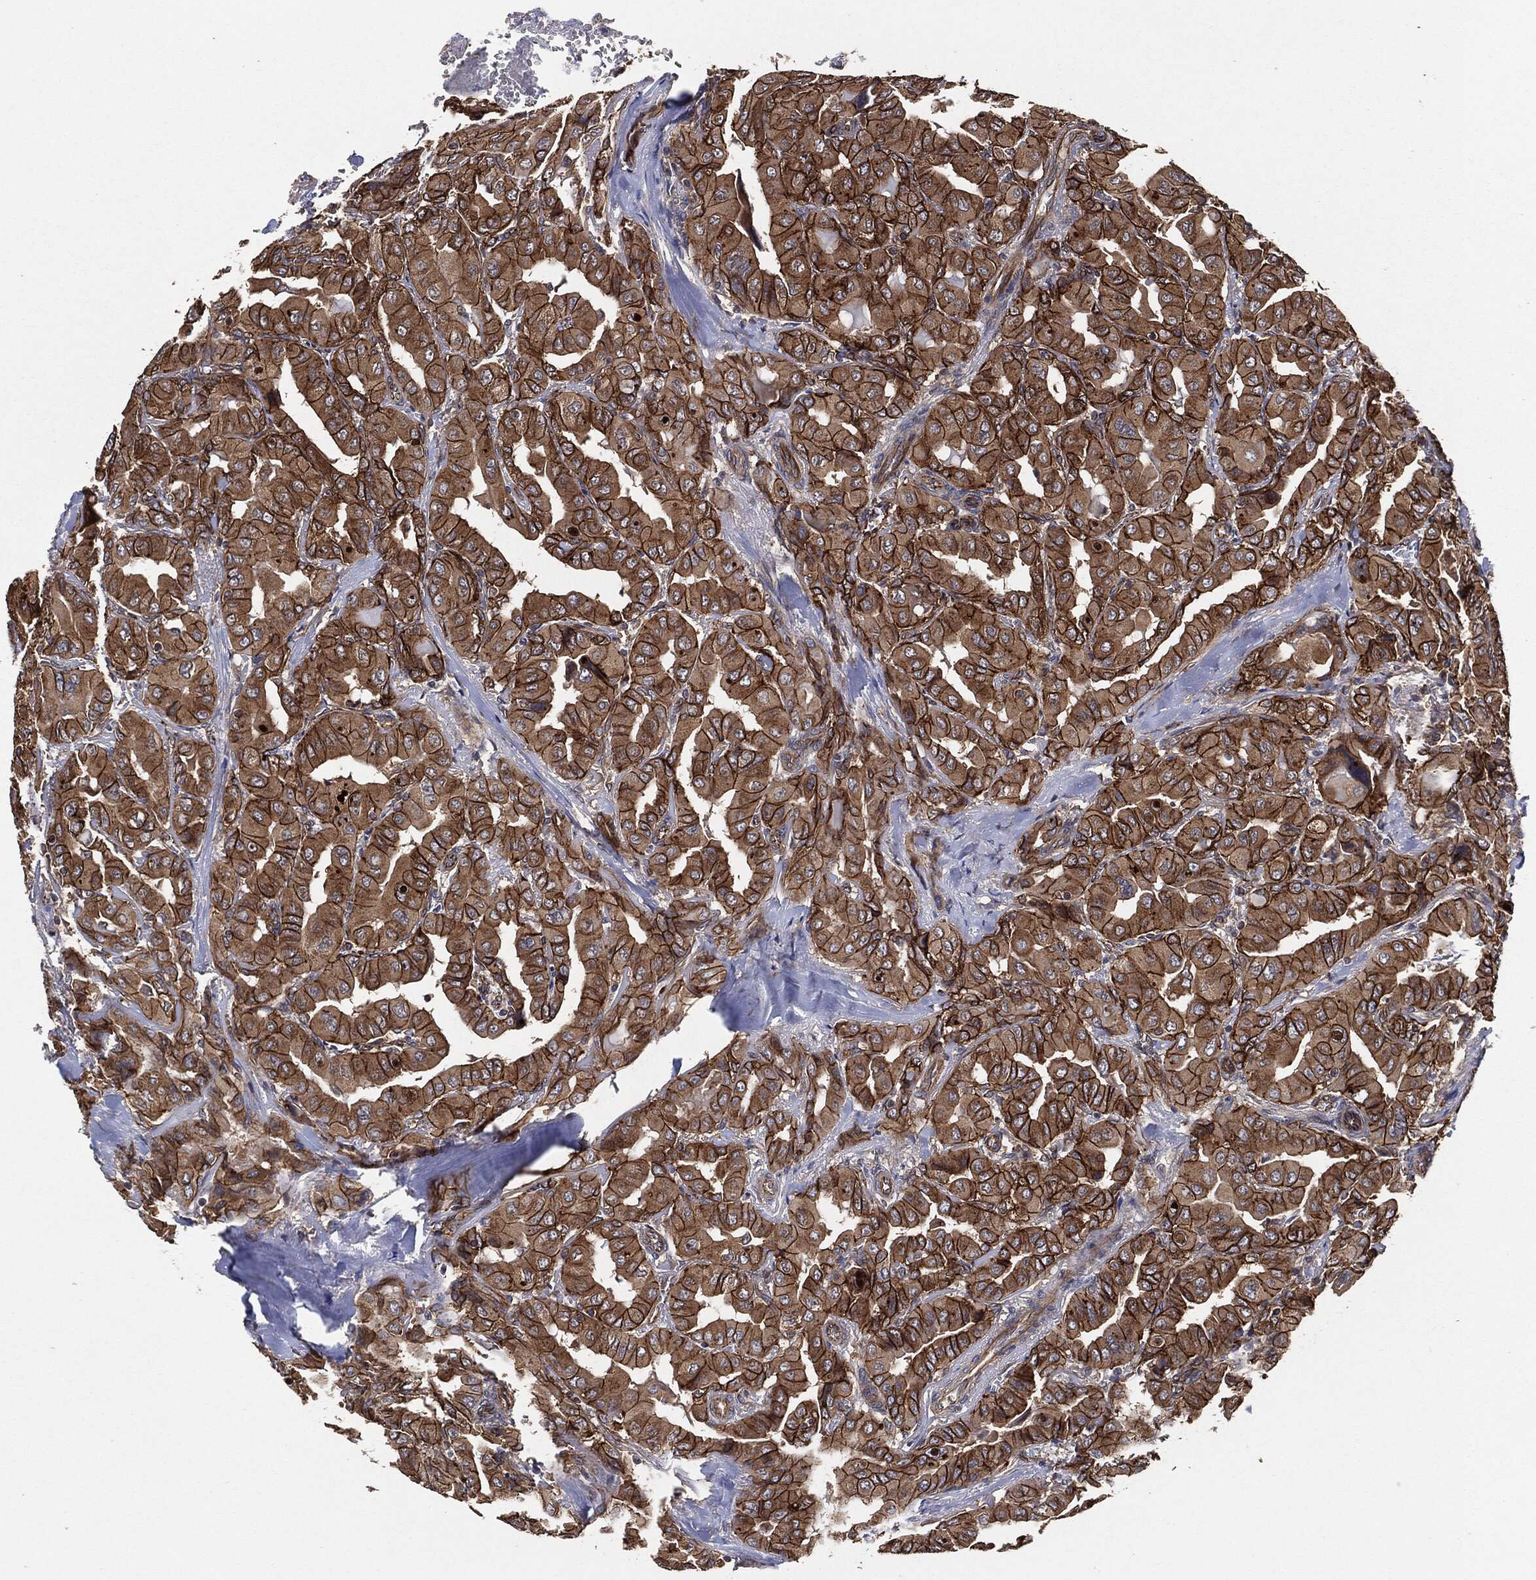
{"staining": {"intensity": "strong", "quantity": ">75%", "location": "cytoplasmic/membranous"}, "tissue": "thyroid cancer", "cell_type": "Tumor cells", "image_type": "cancer", "snomed": [{"axis": "morphology", "description": "Normal tissue, NOS"}, {"axis": "morphology", "description": "Papillary adenocarcinoma, NOS"}, {"axis": "topography", "description": "Thyroid gland"}], "caption": "Tumor cells display high levels of strong cytoplasmic/membranous positivity in about >75% of cells in thyroid cancer (papillary adenocarcinoma).", "gene": "CTNNA1", "patient": {"sex": "female", "age": 66}}